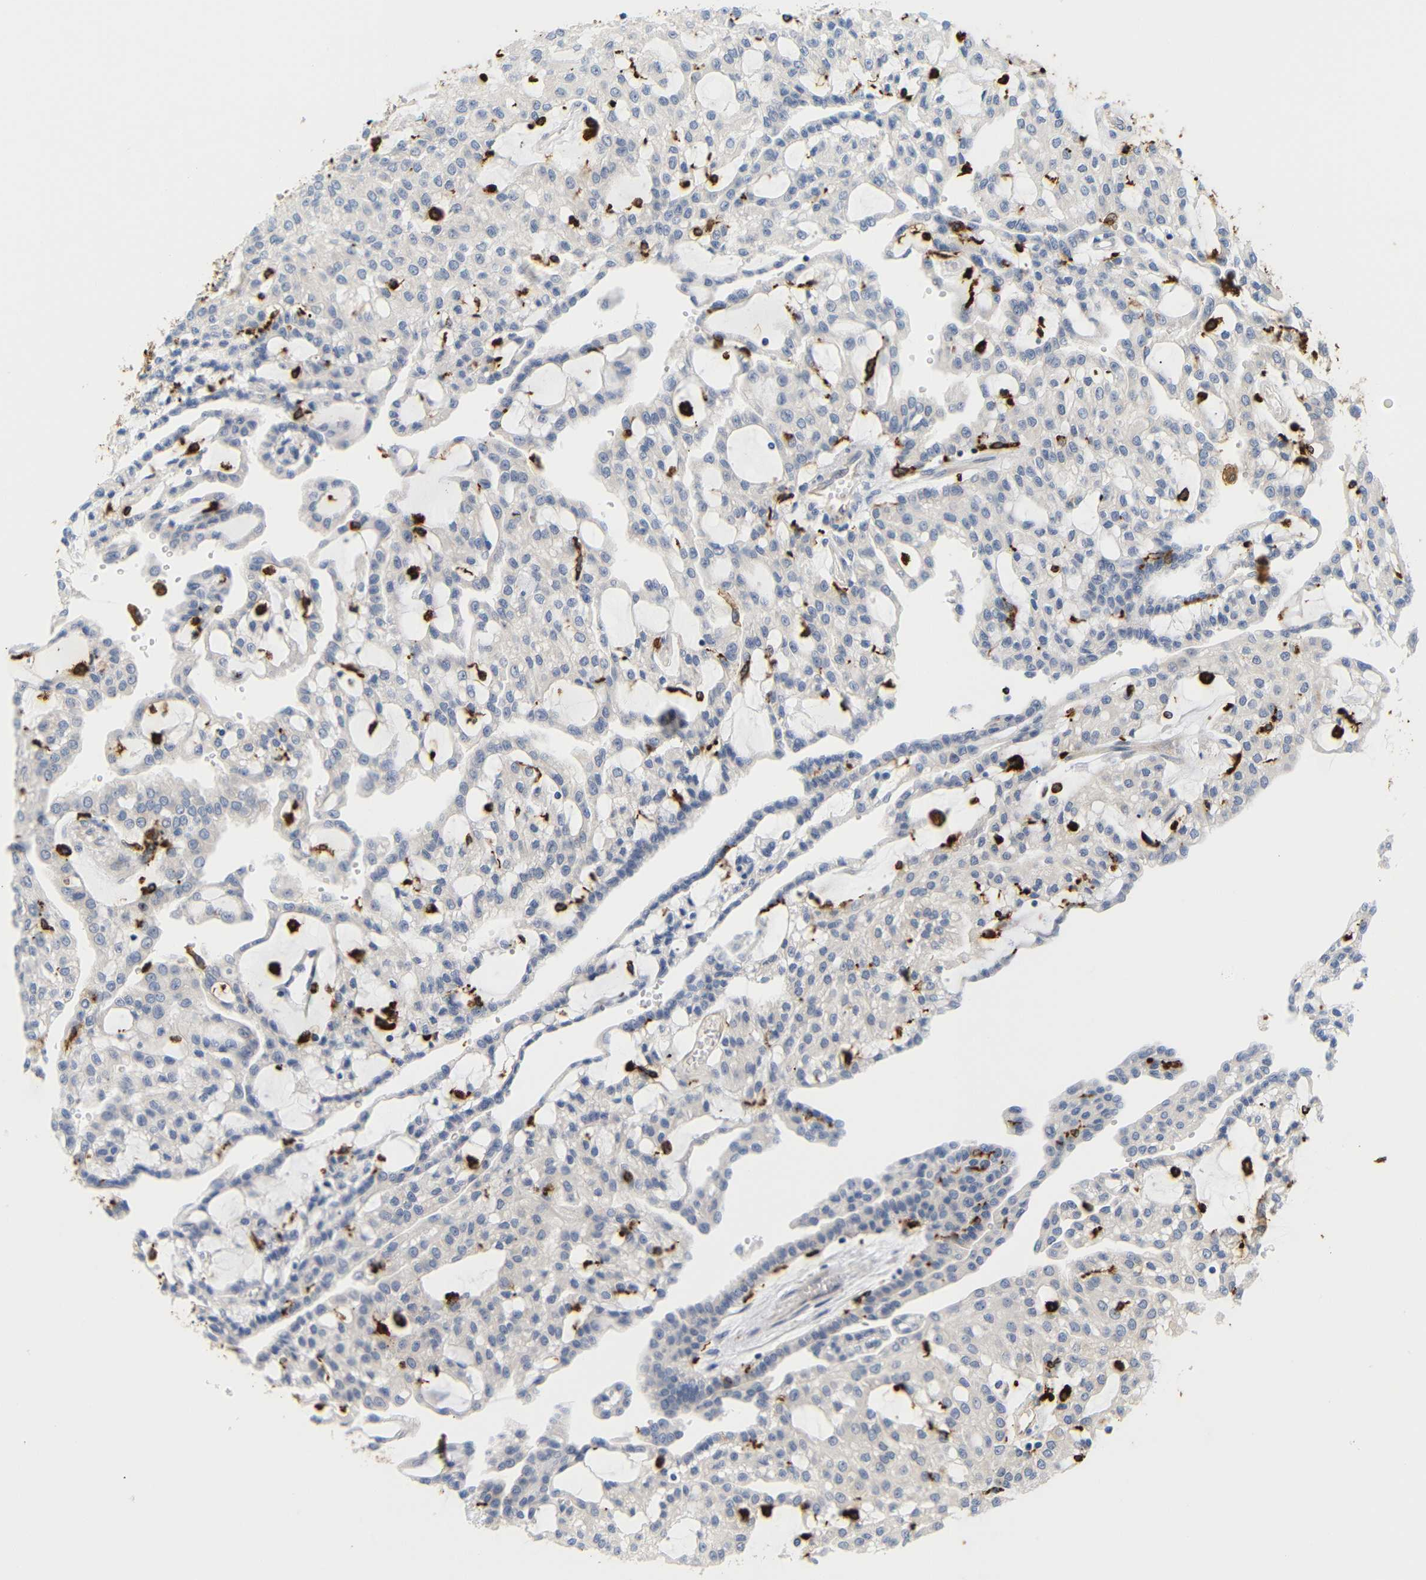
{"staining": {"intensity": "negative", "quantity": "none", "location": "none"}, "tissue": "renal cancer", "cell_type": "Tumor cells", "image_type": "cancer", "snomed": [{"axis": "morphology", "description": "Adenocarcinoma, NOS"}, {"axis": "topography", "description": "Kidney"}], "caption": "There is no significant staining in tumor cells of renal cancer.", "gene": "HLA-DQB1", "patient": {"sex": "male", "age": 63}}